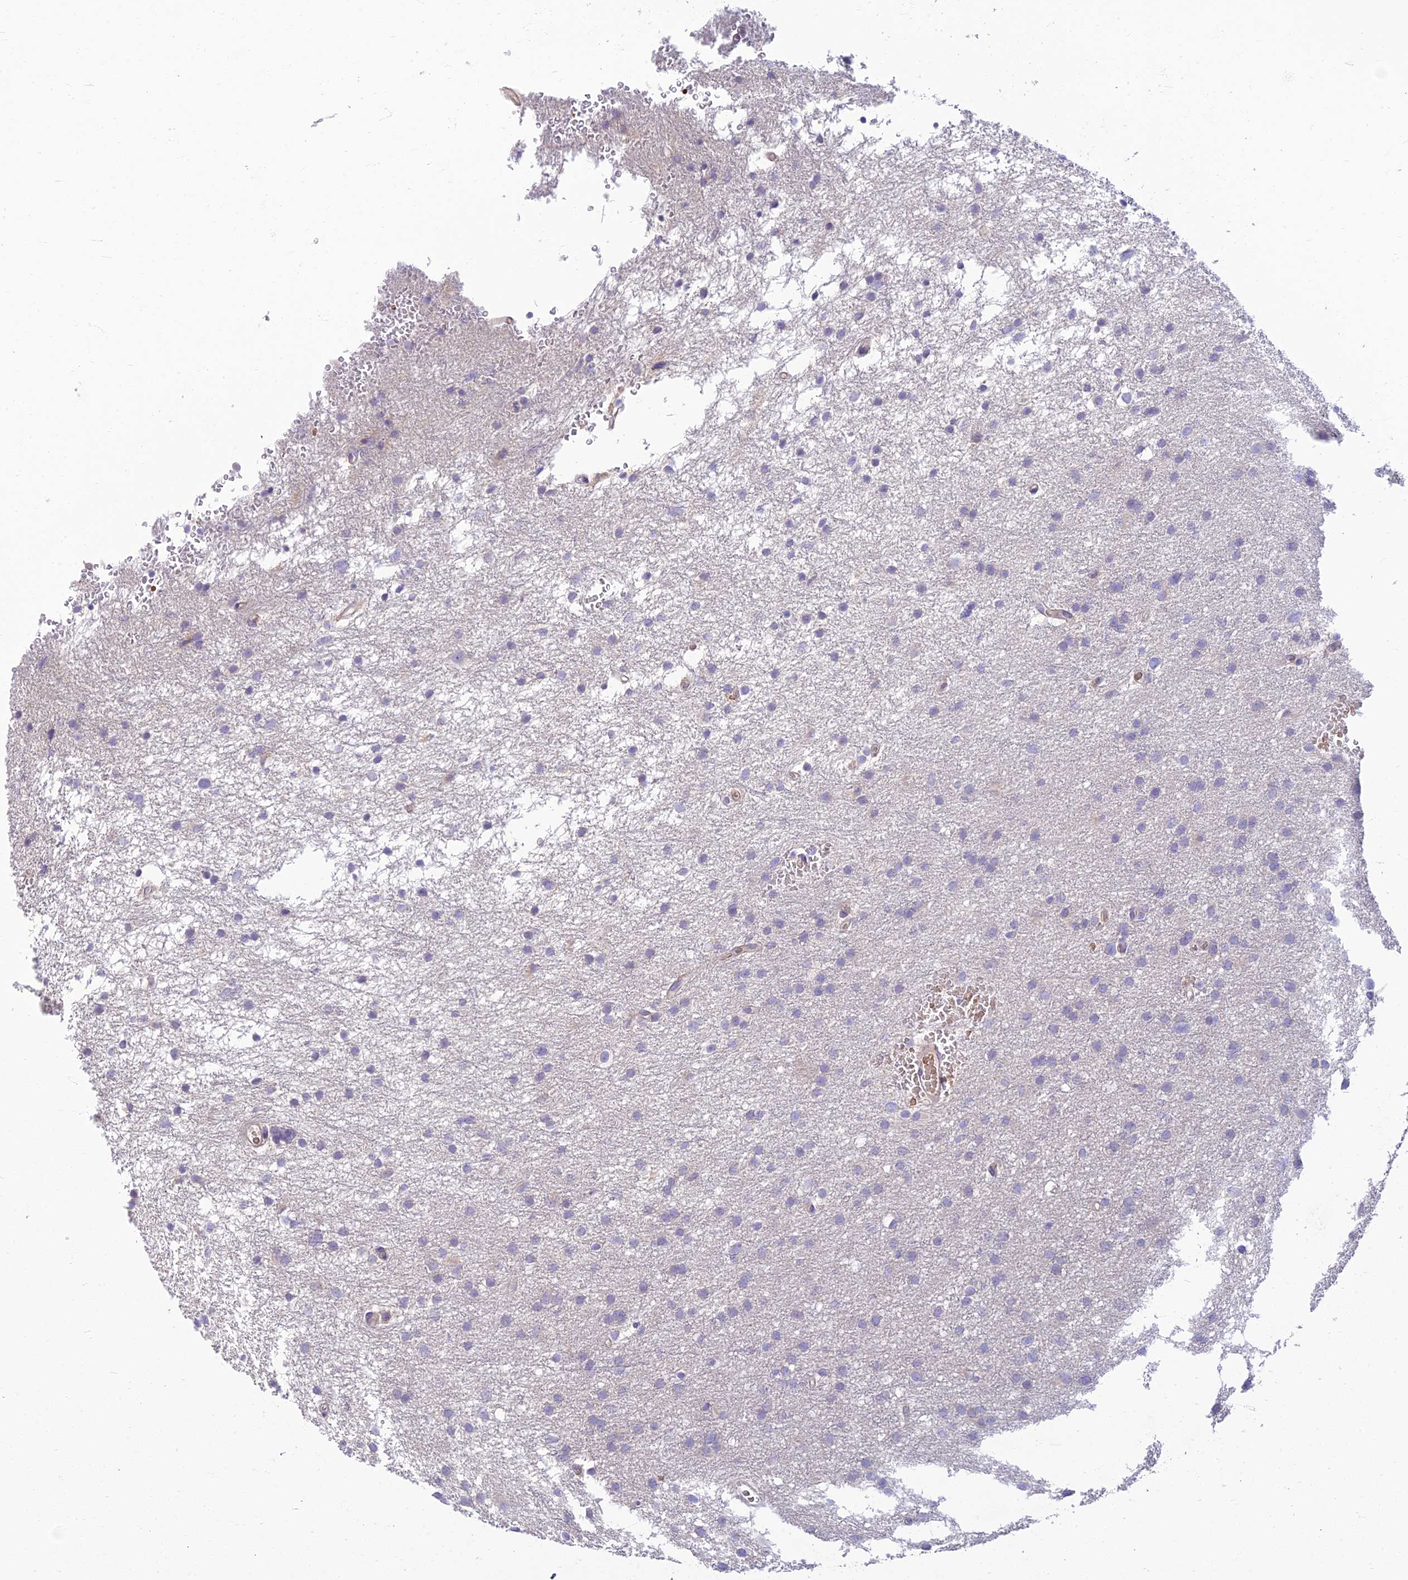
{"staining": {"intensity": "negative", "quantity": "none", "location": "none"}, "tissue": "glioma", "cell_type": "Tumor cells", "image_type": "cancer", "snomed": [{"axis": "morphology", "description": "Glioma, malignant, High grade"}, {"axis": "topography", "description": "Cerebral cortex"}], "caption": "This photomicrograph is of malignant glioma (high-grade) stained with immunohistochemistry to label a protein in brown with the nuclei are counter-stained blue. There is no staining in tumor cells. Nuclei are stained in blue.", "gene": "CLIP4", "patient": {"sex": "female", "age": 36}}